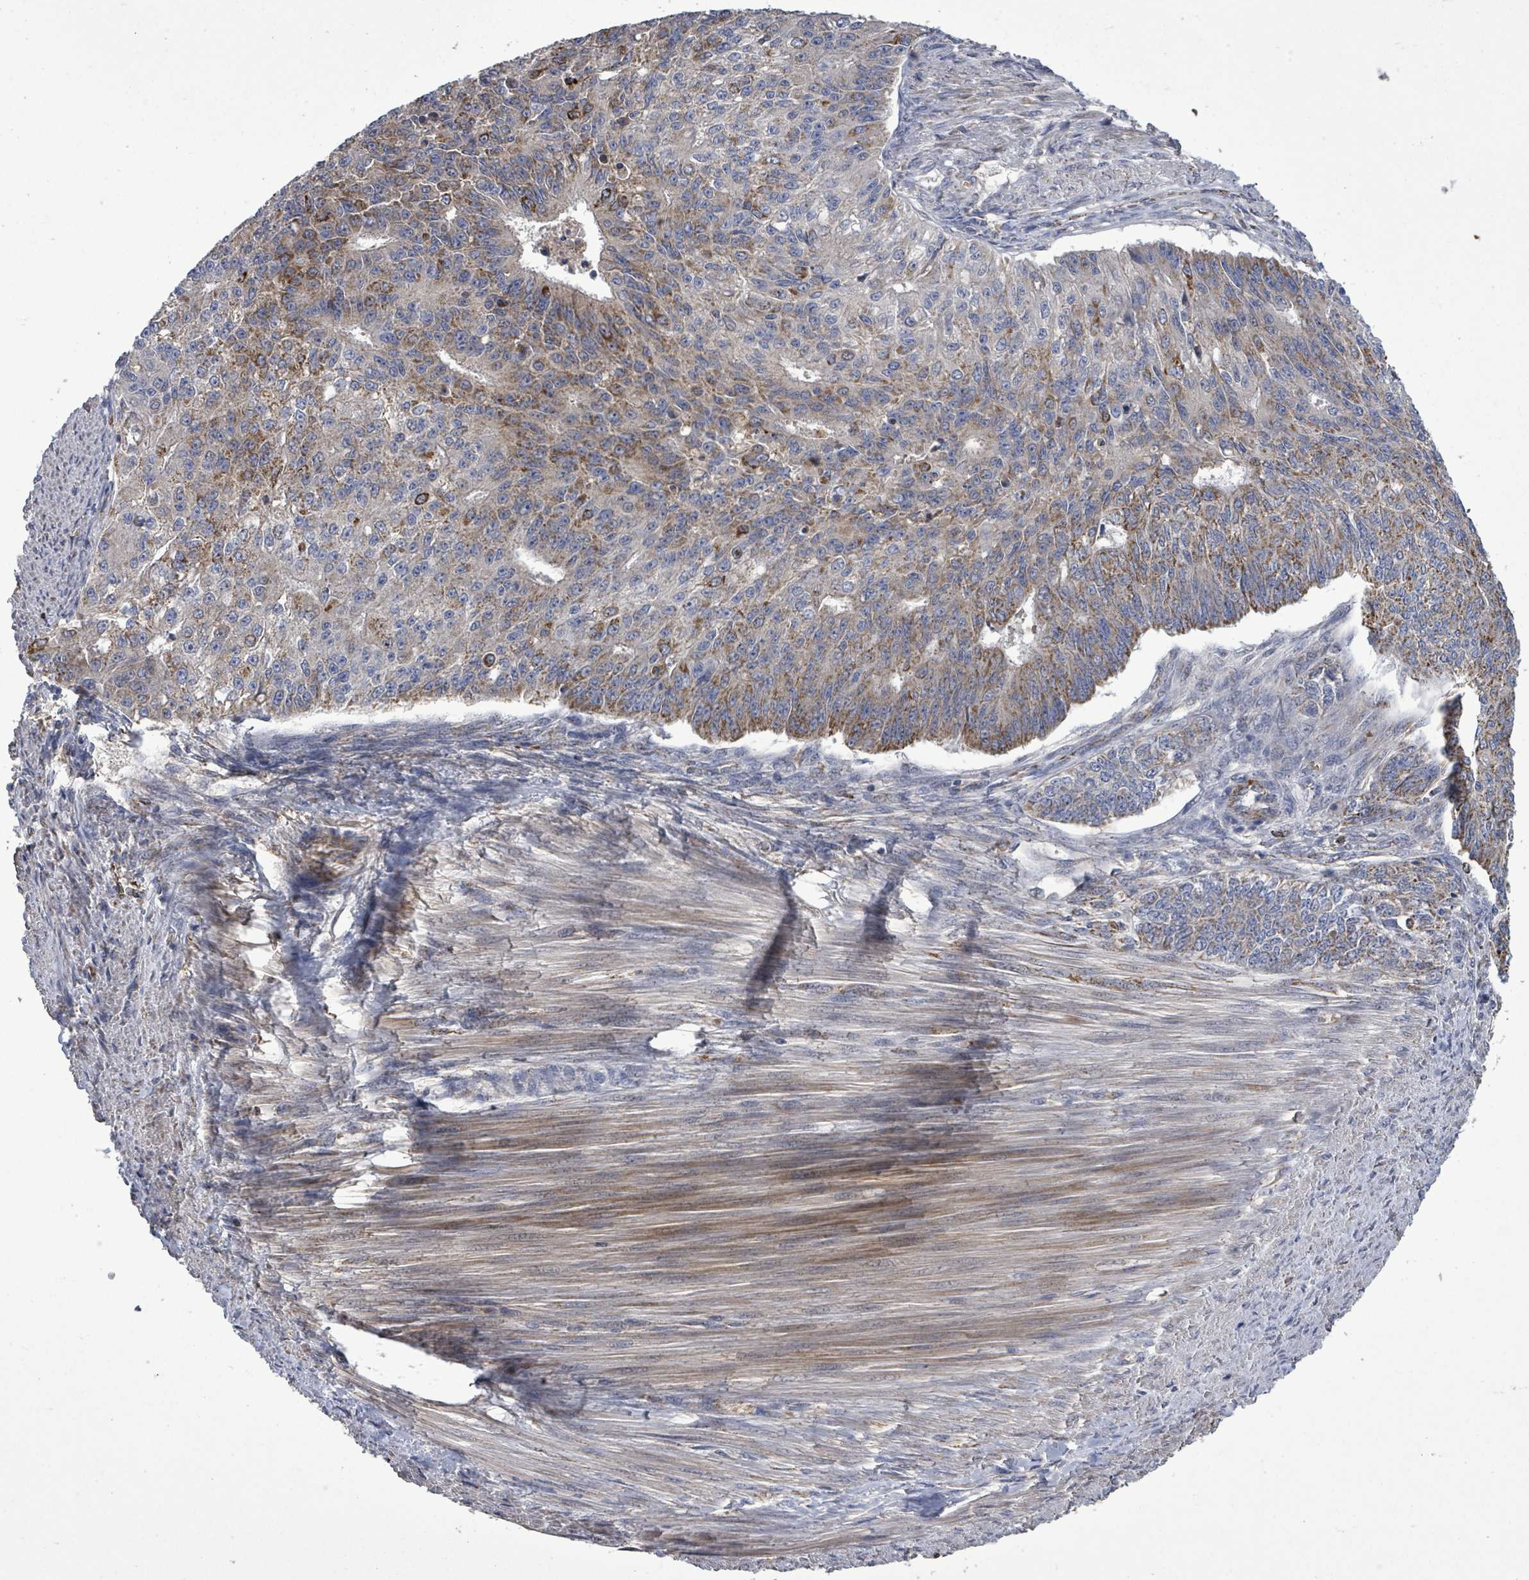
{"staining": {"intensity": "strong", "quantity": "25%-75%", "location": "cytoplasmic/membranous"}, "tissue": "endometrial cancer", "cell_type": "Tumor cells", "image_type": "cancer", "snomed": [{"axis": "morphology", "description": "Adenocarcinoma, NOS"}, {"axis": "topography", "description": "Endometrium"}], "caption": "Adenocarcinoma (endometrial) stained for a protein reveals strong cytoplasmic/membranous positivity in tumor cells. (DAB (3,3'-diaminobenzidine) = brown stain, brightfield microscopy at high magnification).", "gene": "MTMR12", "patient": {"sex": "female", "age": 32}}